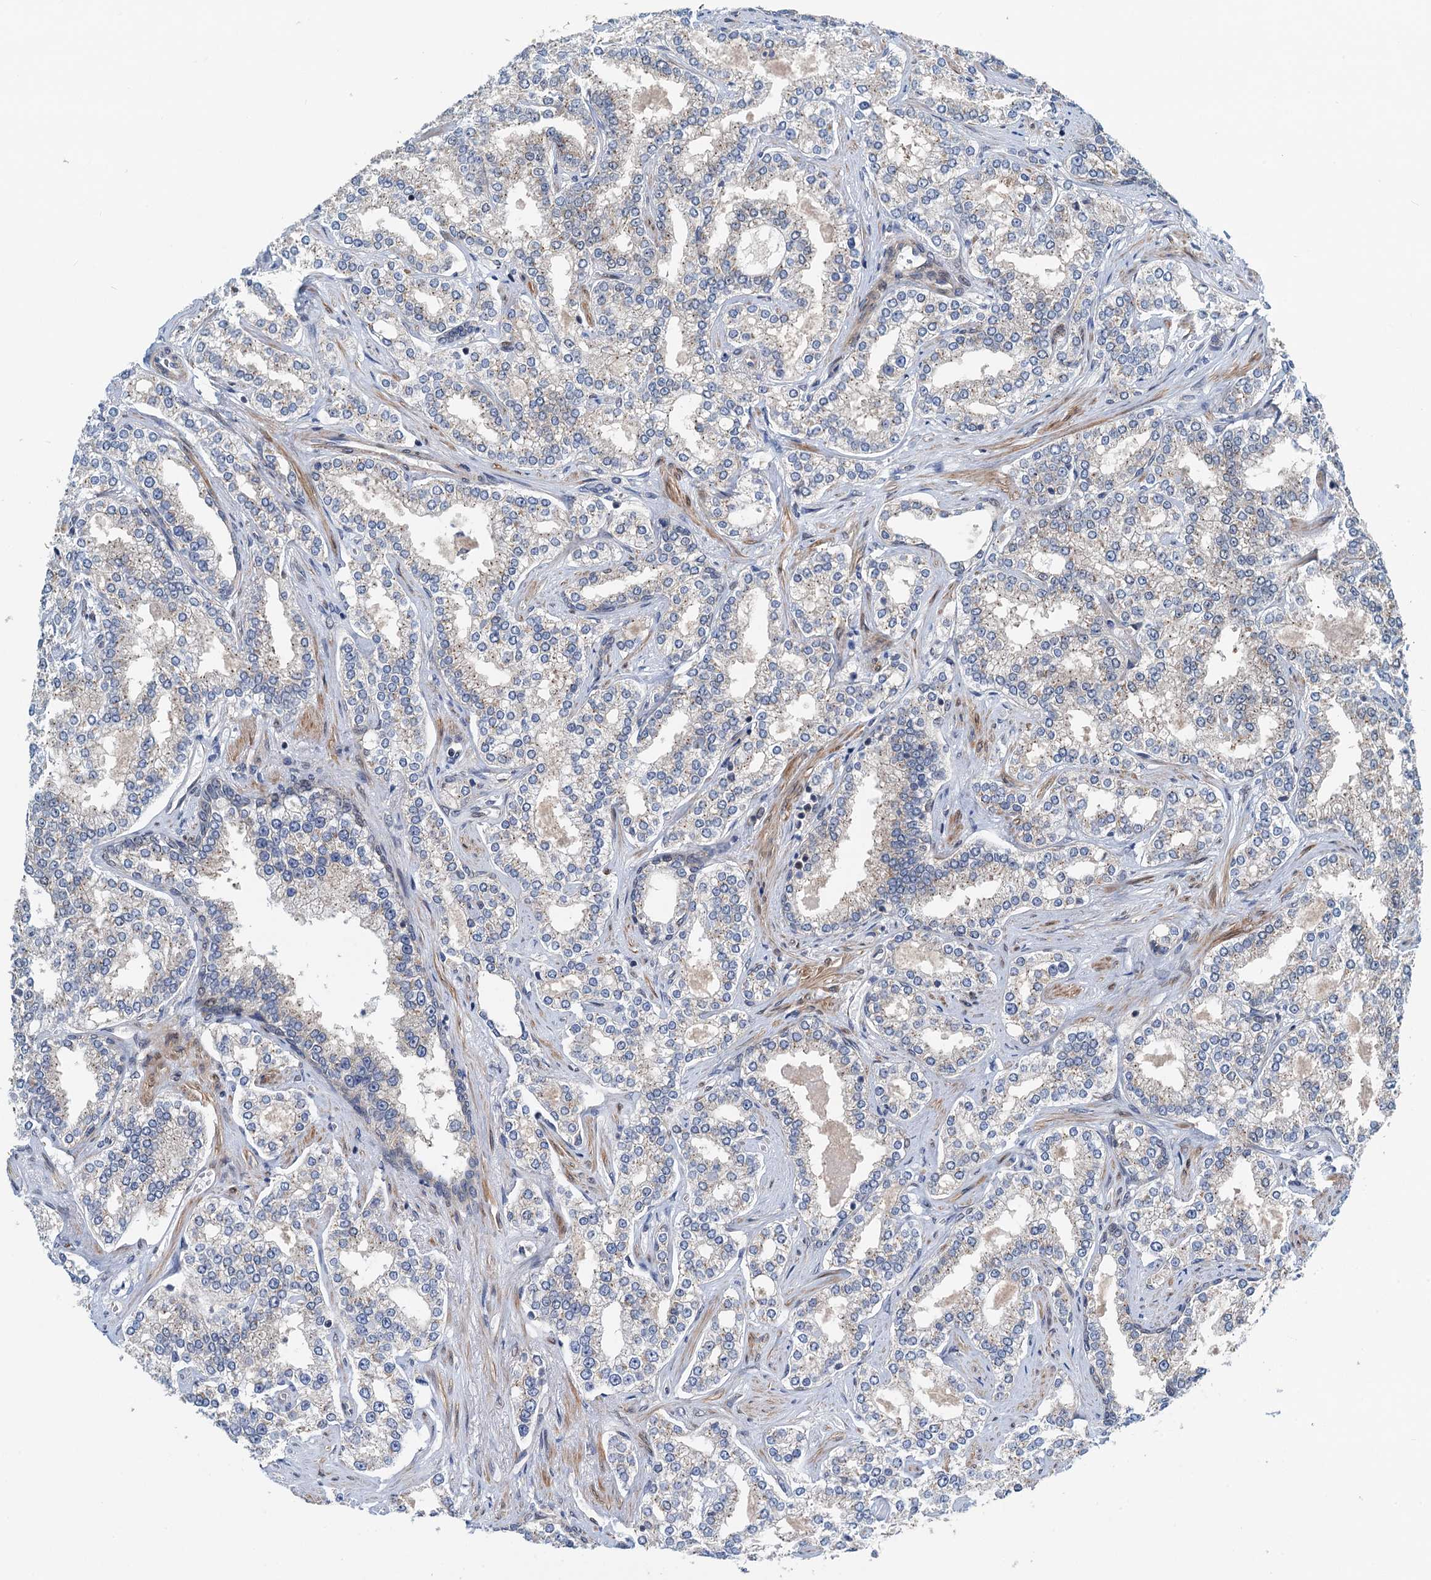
{"staining": {"intensity": "weak", "quantity": "<25%", "location": "cytoplasmic/membranous"}, "tissue": "prostate cancer", "cell_type": "Tumor cells", "image_type": "cancer", "snomed": [{"axis": "morphology", "description": "Normal tissue, NOS"}, {"axis": "morphology", "description": "Adenocarcinoma, High grade"}, {"axis": "topography", "description": "Prostate"}], "caption": "High power microscopy histopathology image of an immunohistochemistry photomicrograph of prostate high-grade adenocarcinoma, revealing no significant expression in tumor cells.", "gene": "DYNC2I2", "patient": {"sex": "male", "age": 83}}